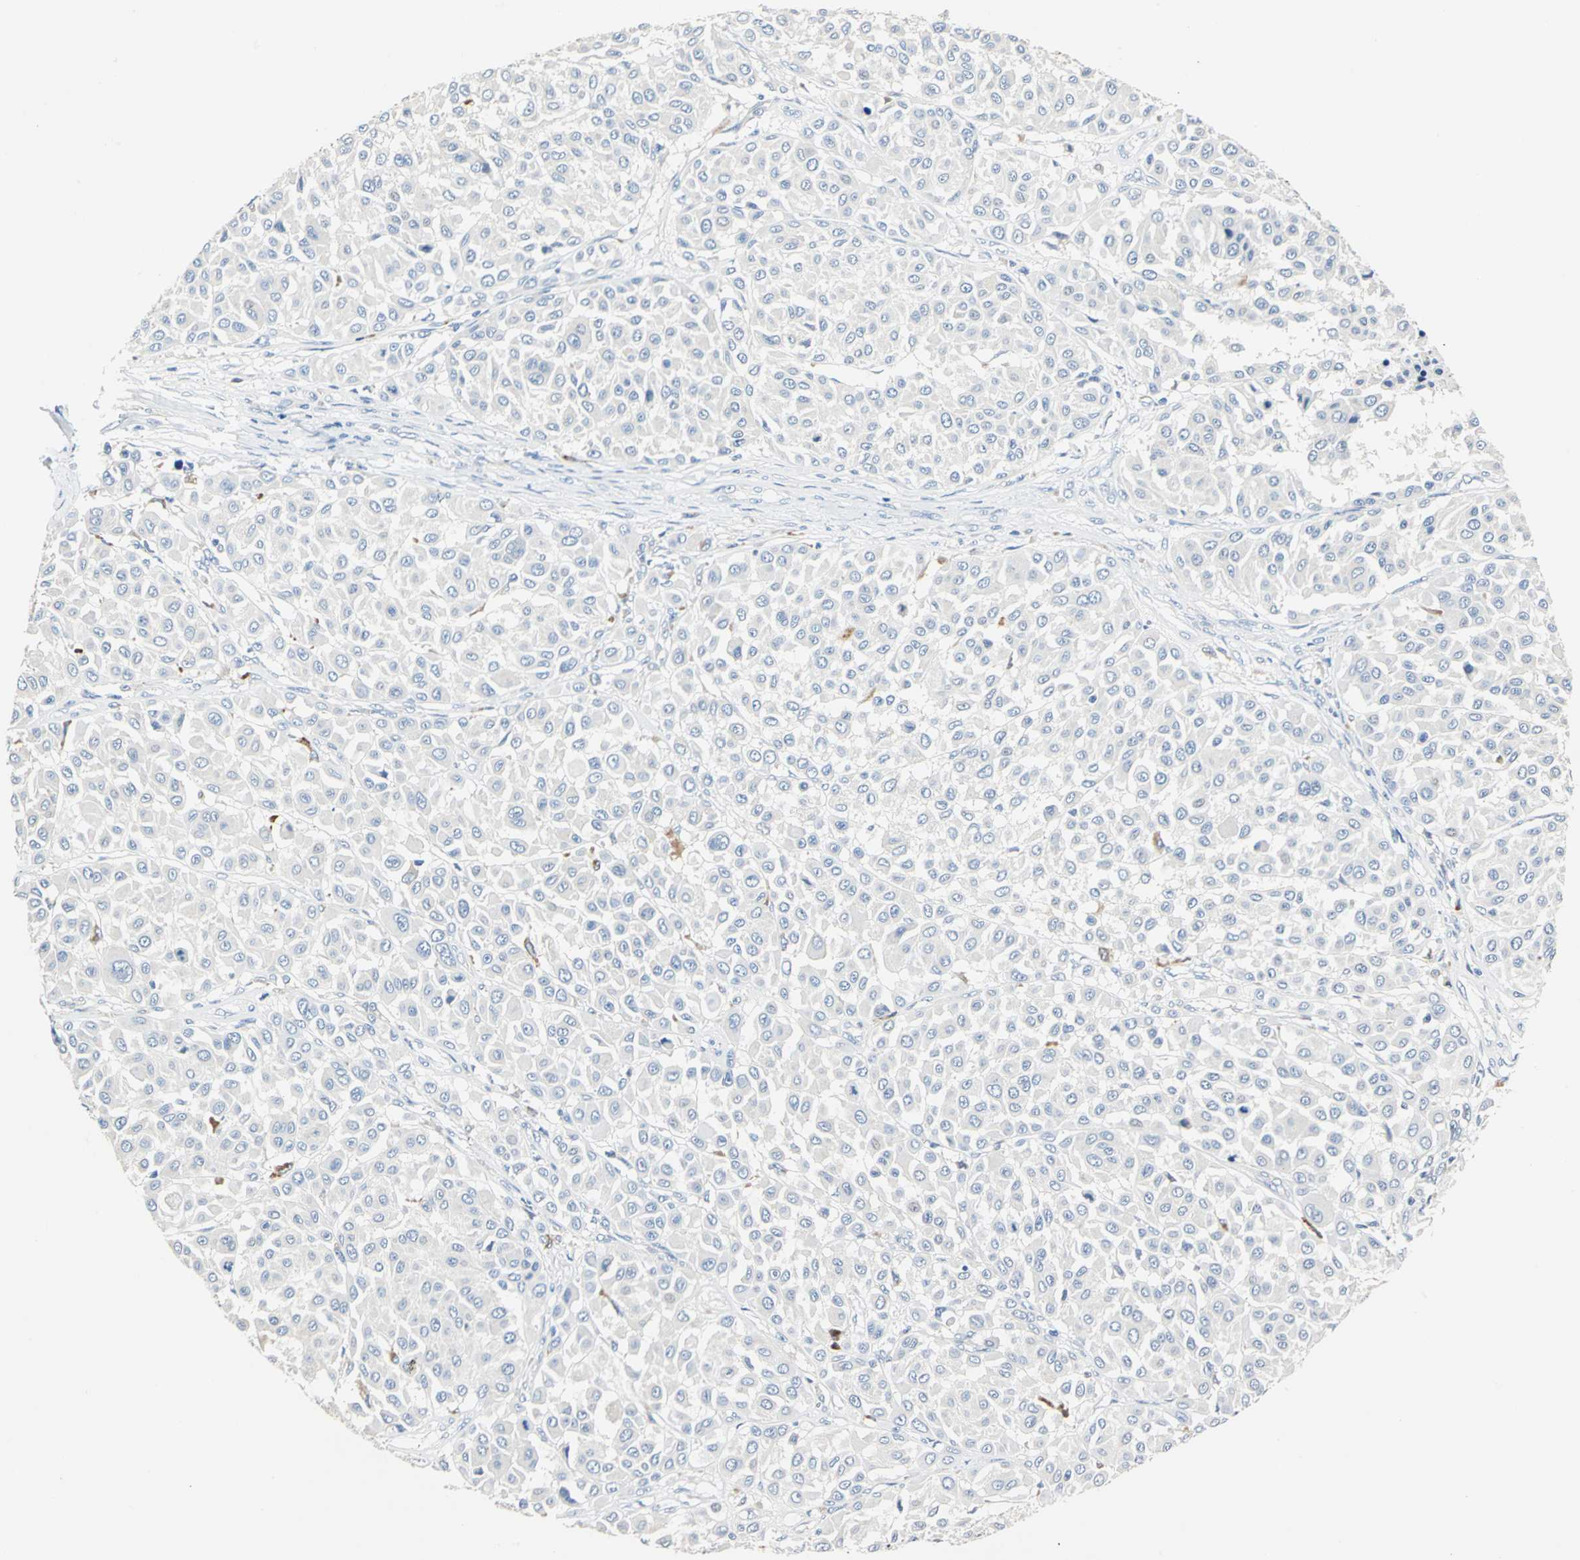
{"staining": {"intensity": "negative", "quantity": "none", "location": "none"}, "tissue": "melanoma", "cell_type": "Tumor cells", "image_type": "cancer", "snomed": [{"axis": "morphology", "description": "Malignant melanoma, Metastatic site"}, {"axis": "topography", "description": "Soft tissue"}], "caption": "Immunohistochemistry histopathology image of melanoma stained for a protein (brown), which exhibits no expression in tumor cells.", "gene": "RASD2", "patient": {"sex": "male", "age": 41}}